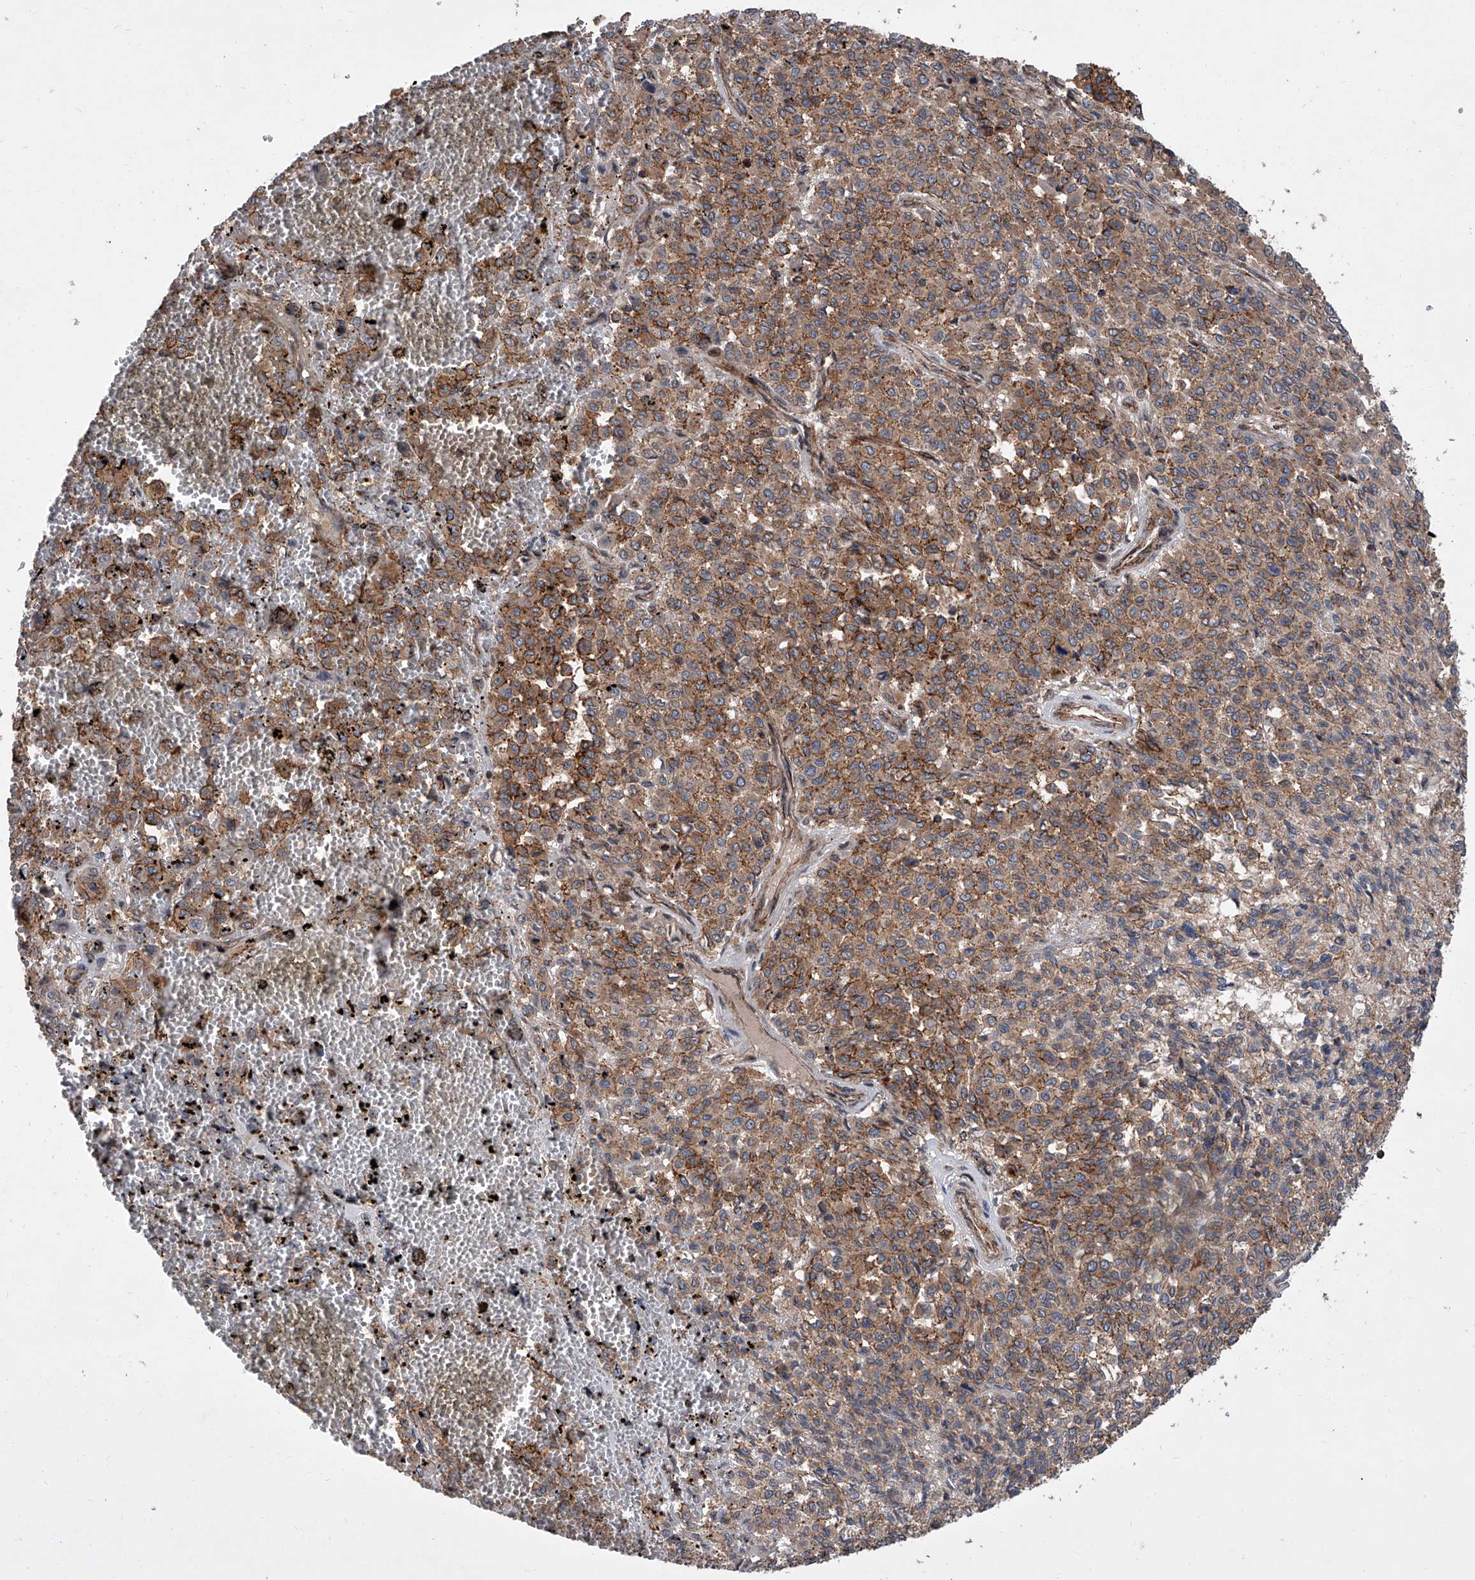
{"staining": {"intensity": "moderate", "quantity": ">75%", "location": "cytoplasmic/membranous"}, "tissue": "melanoma", "cell_type": "Tumor cells", "image_type": "cancer", "snomed": [{"axis": "morphology", "description": "Malignant melanoma, Metastatic site"}, {"axis": "topography", "description": "Pancreas"}], "caption": "Immunohistochemistry photomicrograph of neoplastic tissue: malignant melanoma (metastatic site) stained using IHC displays medium levels of moderate protein expression localized specifically in the cytoplasmic/membranous of tumor cells, appearing as a cytoplasmic/membranous brown color.", "gene": "USP47", "patient": {"sex": "female", "age": 30}}